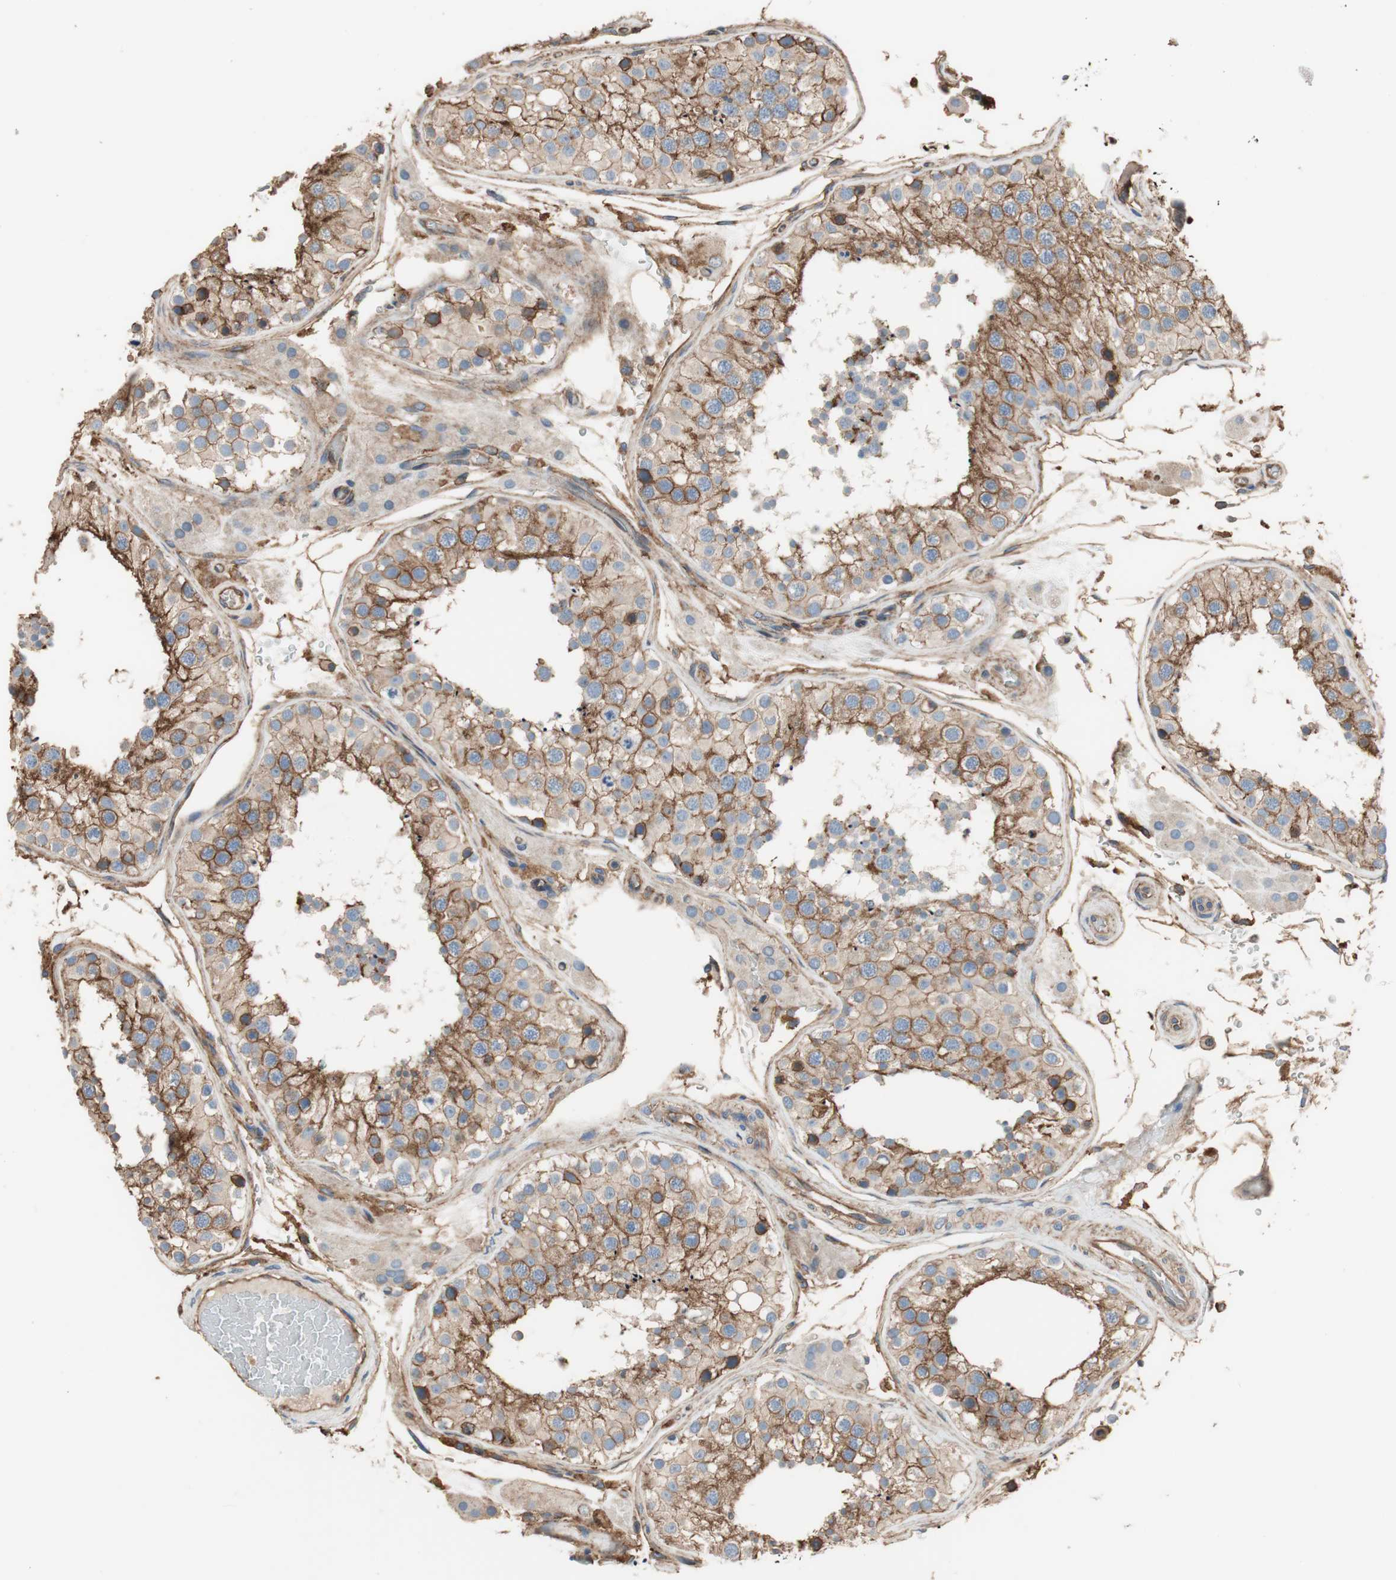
{"staining": {"intensity": "moderate", "quantity": ">75%", "location": "cytoplasmic/membranous"}, "tissue": "testis", "cell_type": "Cells in seminiferous ducts", "image_type": "normal", "snomed": [{"axis": "morphology", "description": "Normal tissue, NOS"}, {"axis": "topography", "description": "Testis"}, {"axis": "topography", "description": "Epididymis"}], "caption": "Immunohistochemistry photomicrograph of normal testis stained for a protein (brown), which reveals medium levels of moderate cytoplasmic/membranous expression in about >75% of cells in seminiferous ducts.", "gene": "IL1RL1", "patient": {"sex": "male", "age": 26}}